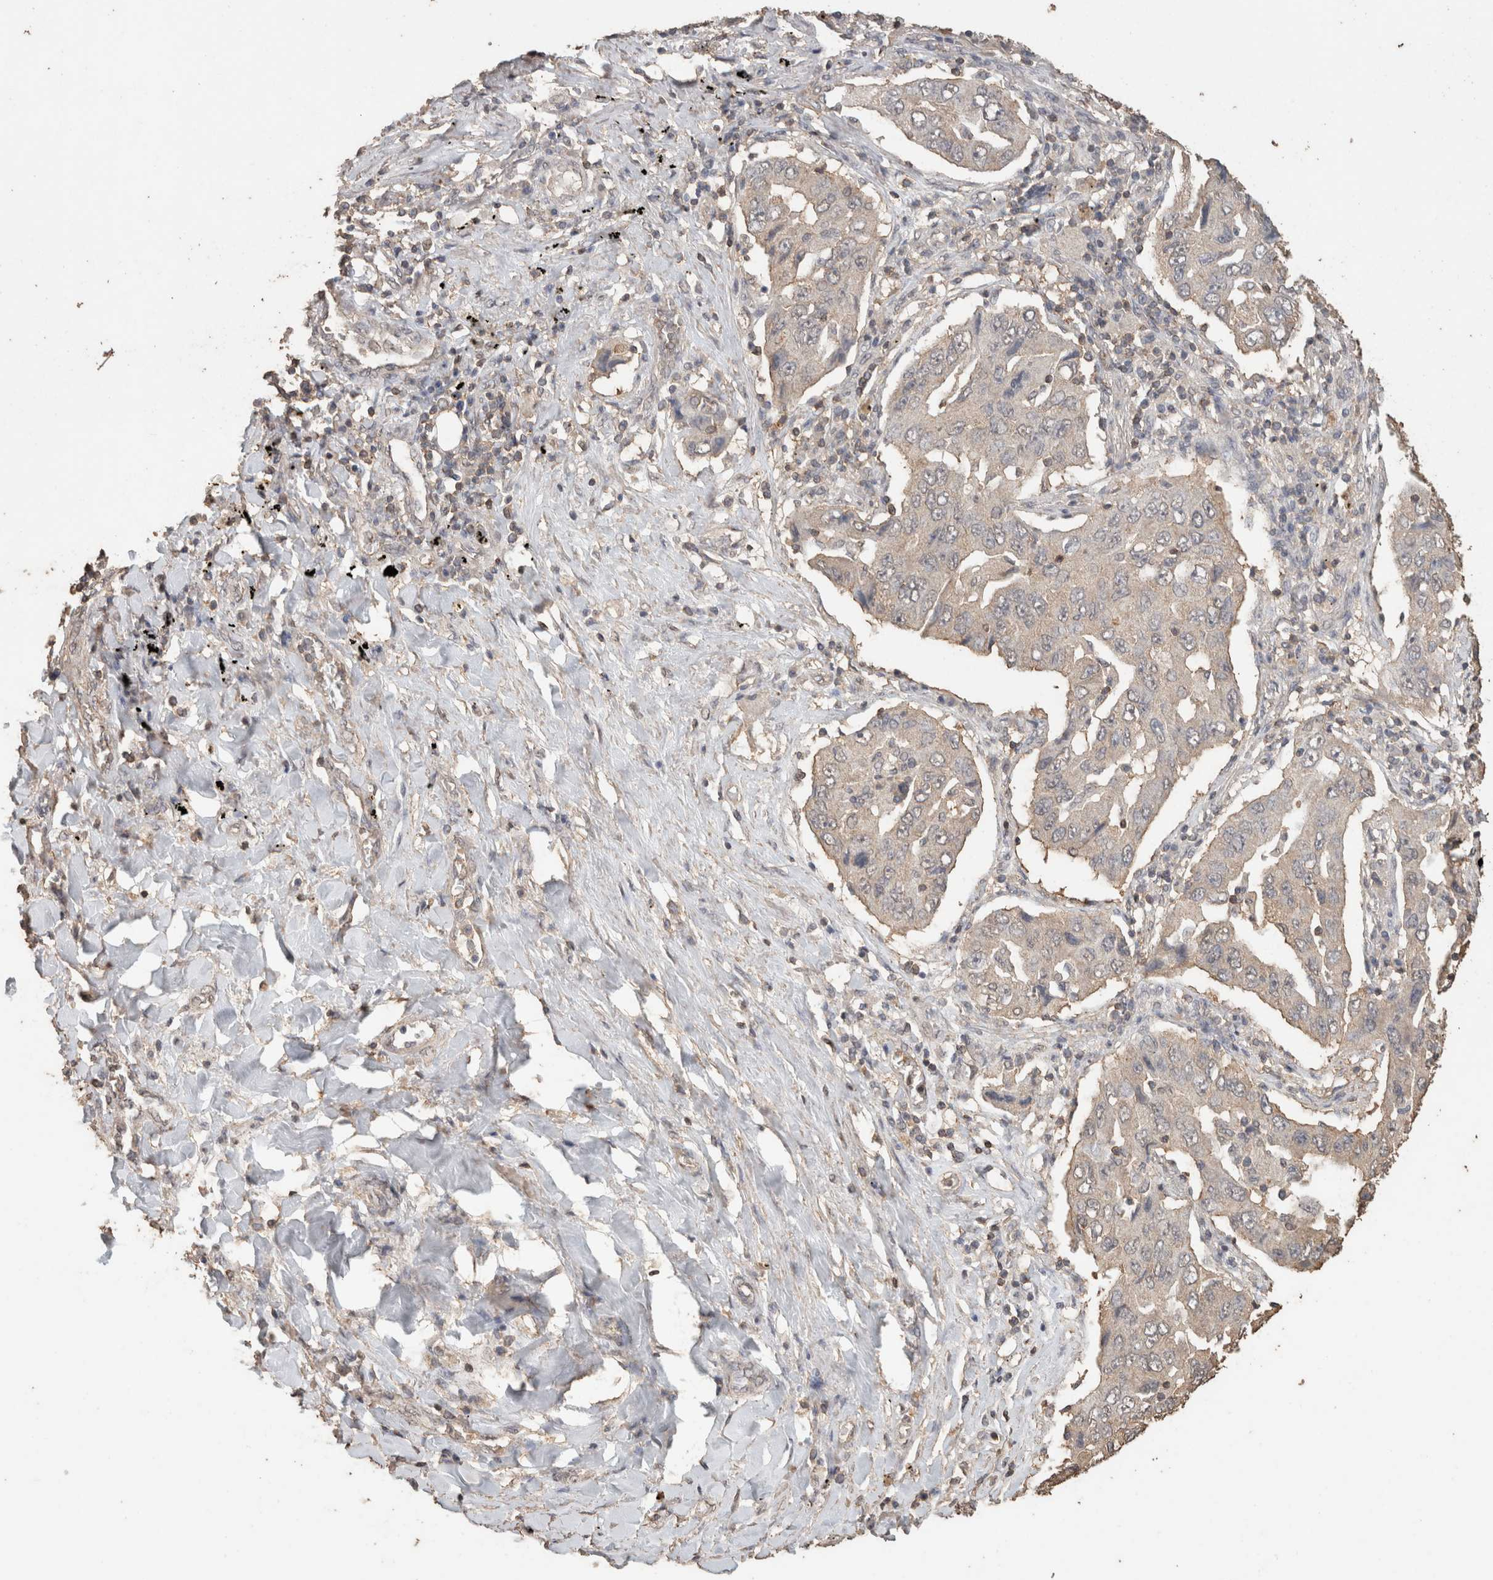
{"staining": {"intensity": "weak", "quantity": "<25%", "location": "cytoplasmic/membranous"}, "tissue": "lung cancer", "cell_type": "Tumor cells", "image_type": "cancer", "snomed": [{"axis": "morphology", "description": "Adenocarcinoma, NOS"}, {"axis": "topography", "description": "Lung"}], "caption": "There is no significant staining in tumor cells of lung cancer.", "gene": "CX3CL1", "patient": {"sex": "female", "age": 65}}